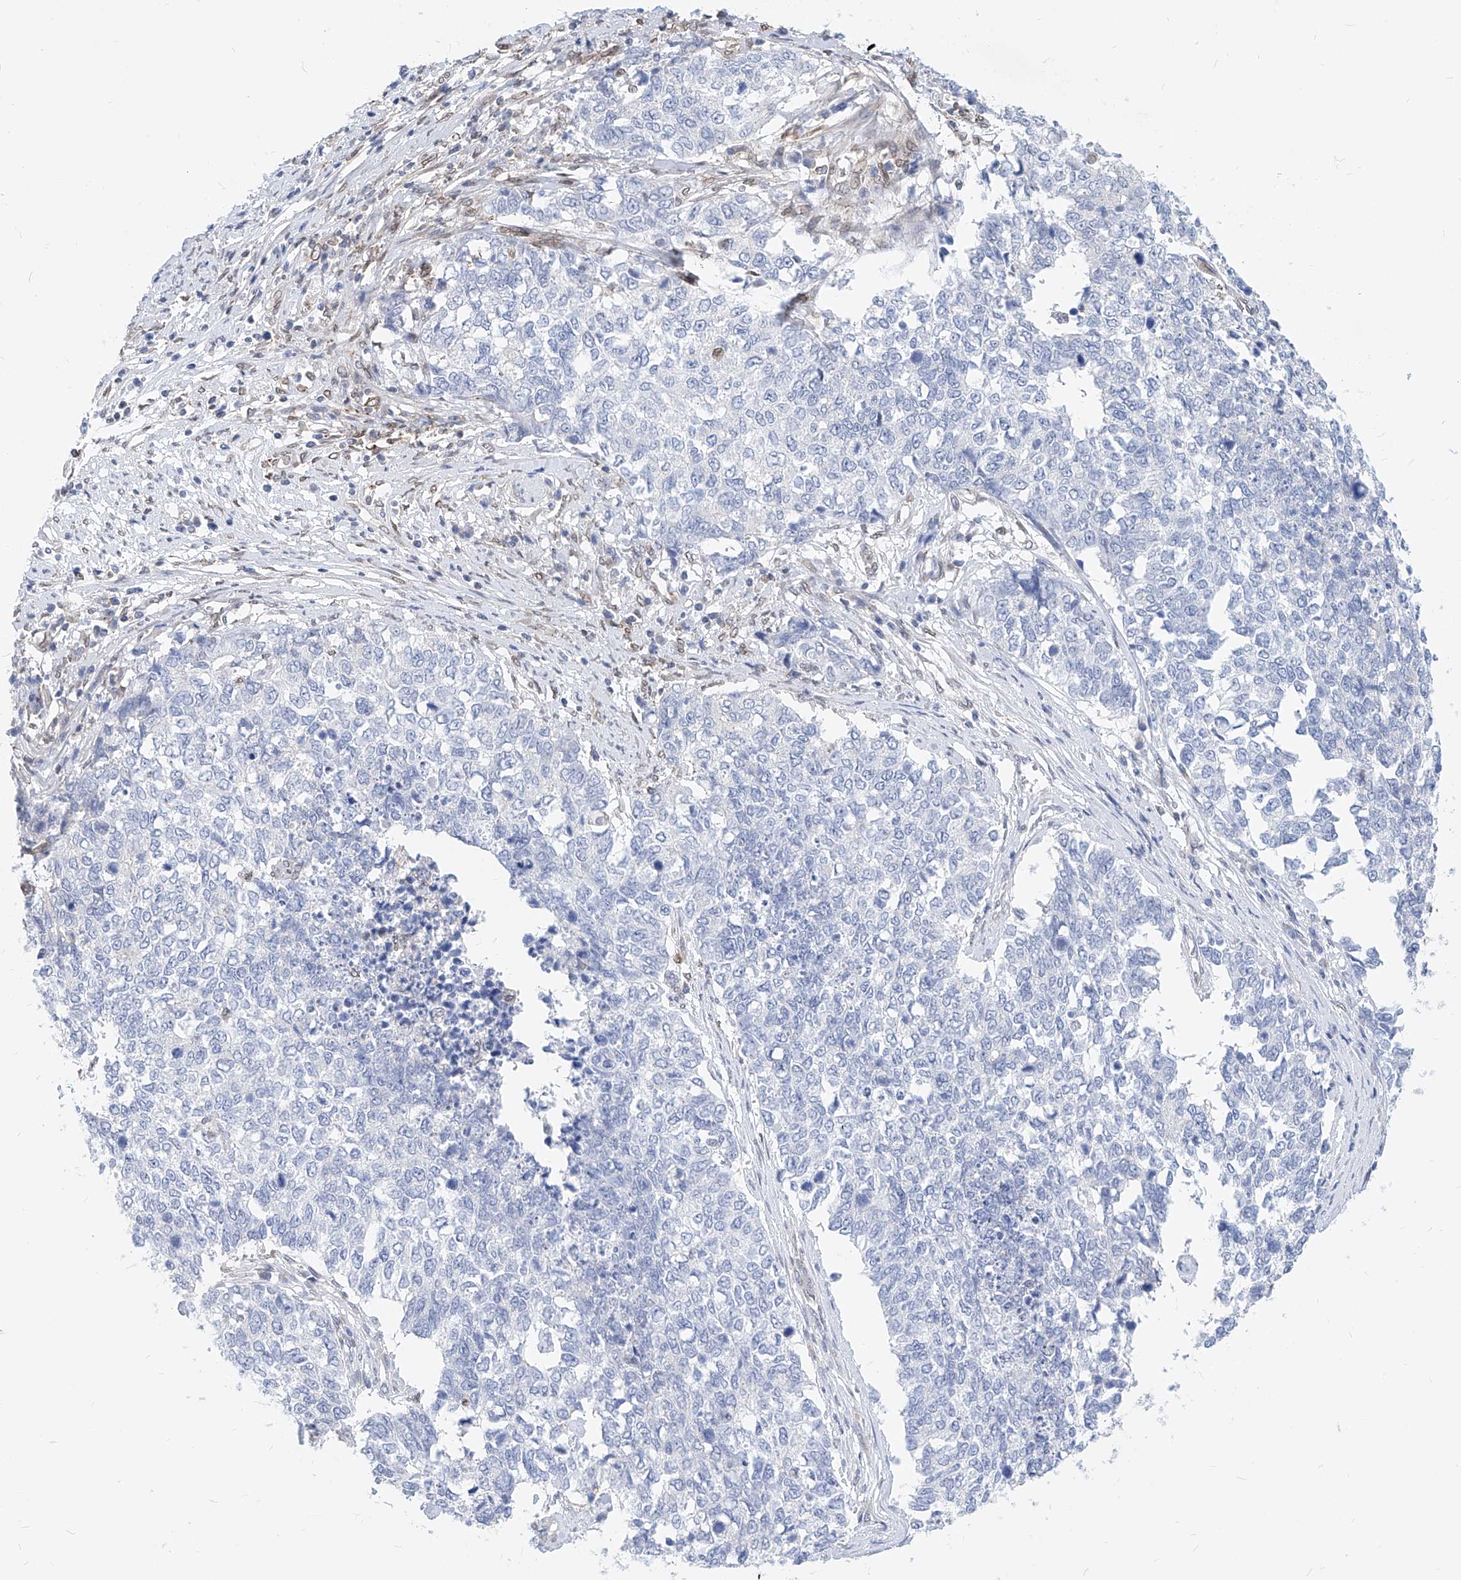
{"staining": {"intensity": "negative", "quantity": "none", "location": "none"}, "tissue": "cervical cancer", "cell_type": "Tumor cells", "image_type": "cancer", "snomed": [{"axis": "morphology", "description": "Squamous cell carcinoma, NOS"}, {"axis": "topography", "description": "Cervix"}], "caption": "An image of human cervical cancer is negative for staining in tumor cells.", "gene": "MX2", "patient": {"sex": "female", "age": 63}}